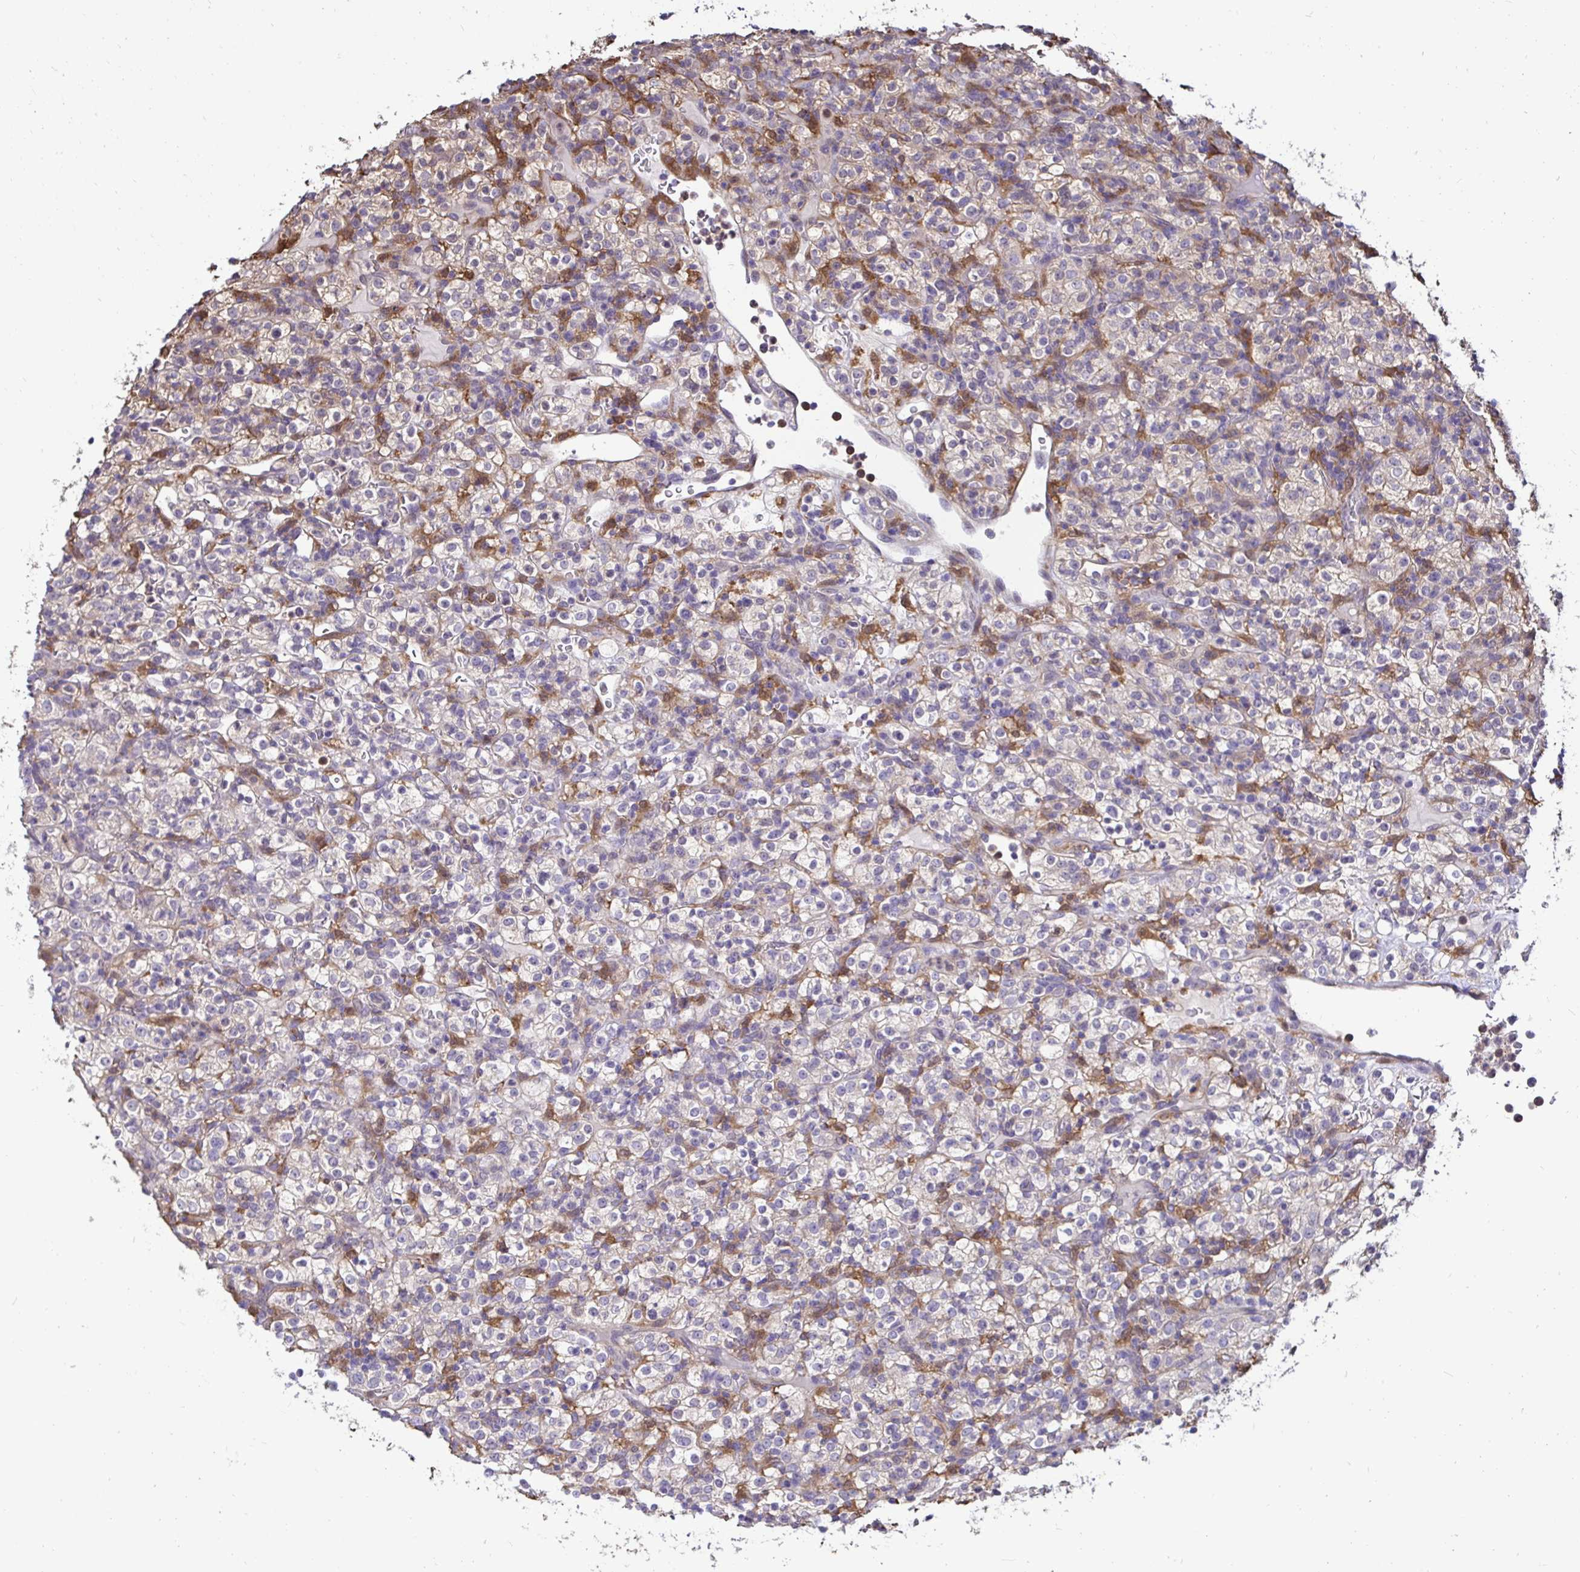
{"staining": {"intensity": "negative", "quantity": "none", "location": "none"}, "tissue": "renal cancer", "cell_type": "Tumor cells", "image_type": "cancer", "snomed": [{"axis": "morphology", "description": "Normal tissue, NOS"}, {"axis": "morphology", "description": "Adenocarcinoma, NOS"}, {"axis": "topography", "description": "Kidney"}], "caption": "The image displays no staining of tumor cells in renal cancer. (Immunohistochemistry, brightfield microscopy, high magnification).", "gene": "IDH1", "patient": {"sex": "female", "age": 72}}